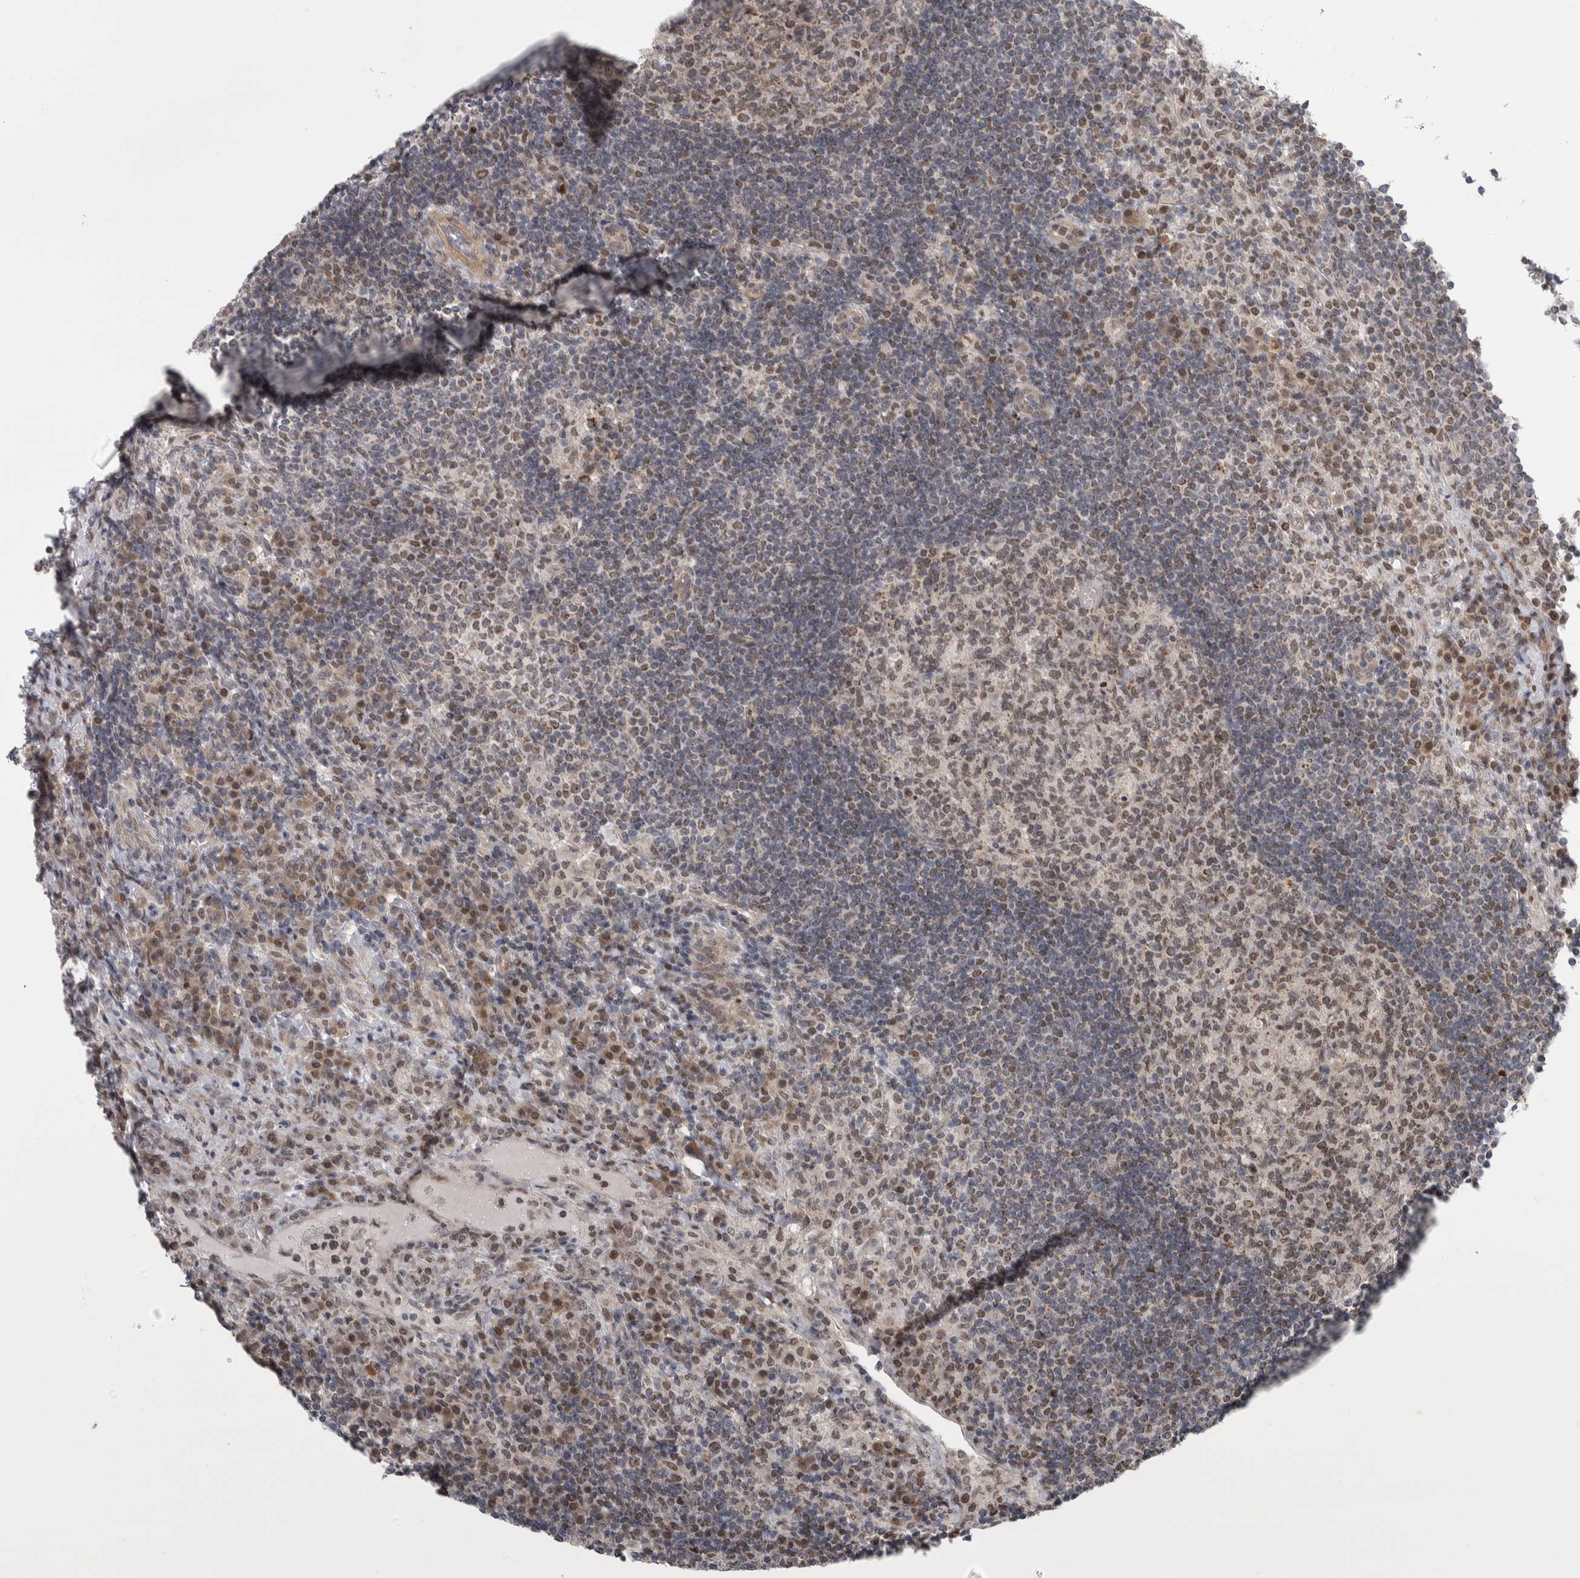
{"staining": {"intensity": "weak", "quantity": ">75%", "location": "cytoplasmic/membranous"}, "tissue": "lymph node", "cell_type": "Germinal center cells", "image_type": "normal", "snomed": [{"axis": "morphology", "description": "Normal tissue, NOS"}, {"axis": "topography", "description": "Lymph node"}], "caption": "Protein expression analysis of unremarkable lymph node demonstrates weak cytoplasmic/membranous staining in about >75% of germinal center cells.", "gene": "CWC27", "patient": {"sex": "female", "age": 53}}